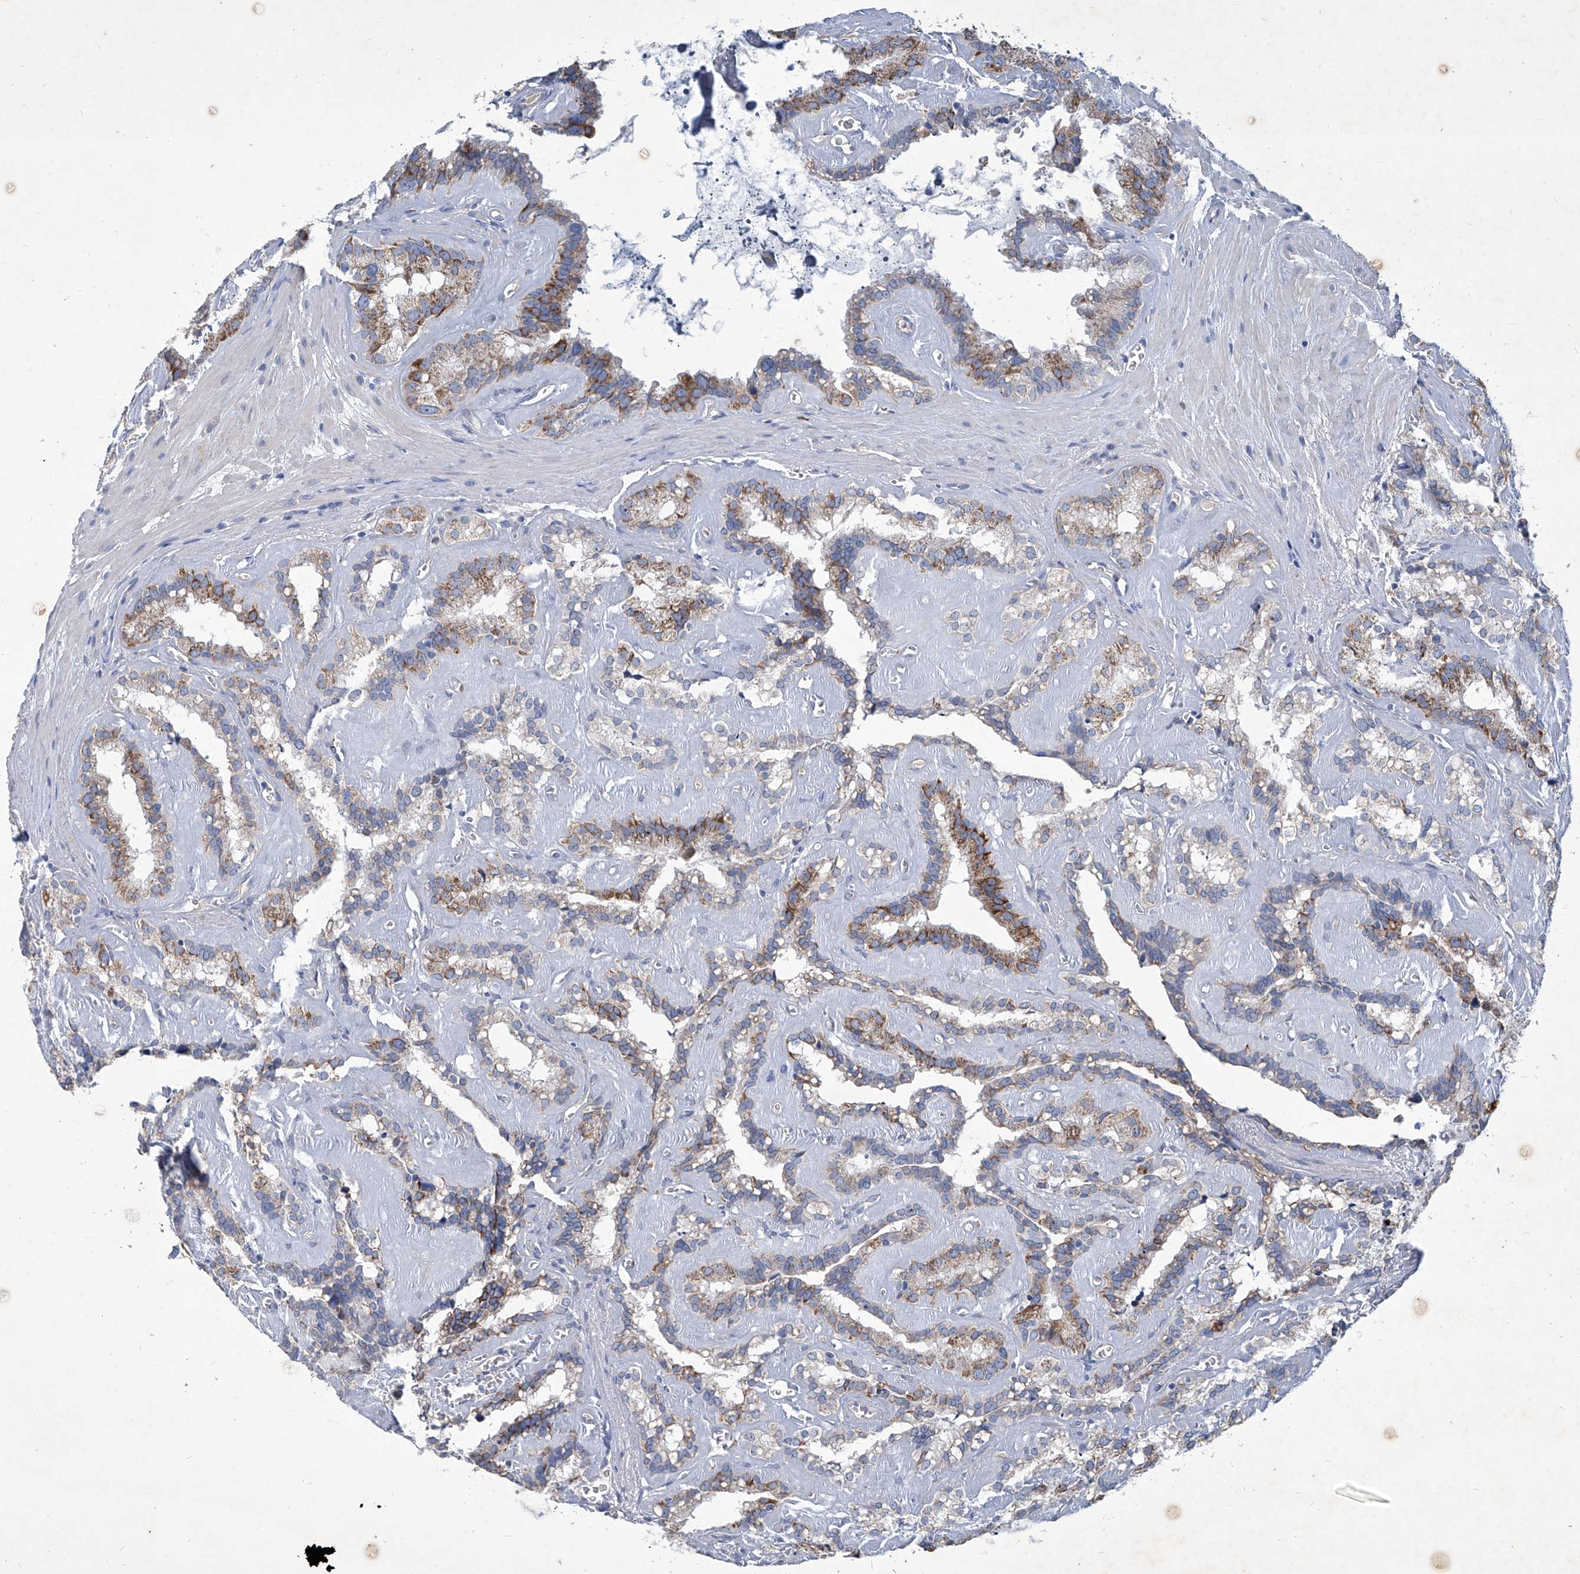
{"staining": {"intensity": "moderate", "quantity": "25%-75%", "location": "cytoplasmic/membranous"}, "tissue": "seminal vesicle", "cell_type": "Glandular cells", "image_type": "normal", "snomed": [{"axis": "morphology", "description": "Normal tissue, NOS"}, {"axis": "topography", "description": "Prostate"}, {"axis": "topography", "description": "Seminal veicle"}], "caption": "High-magnification brightfield microscopy of benign seminal vesicle stained with DAB (3,3'-diaminobenzidine) (brown) and counterstained with hematoxylin (blue). glandular cells exhibit moderate cytoplasmic/membranous expression is appreciated in approximately25%-75% of cells. The staining is performed using DAB brown chromogen to label protein expression. The nuclei are counter-stained blue using hematoxylin.", "gene": "MTARC1", "patient": {"sex": "male", "age": 59}}